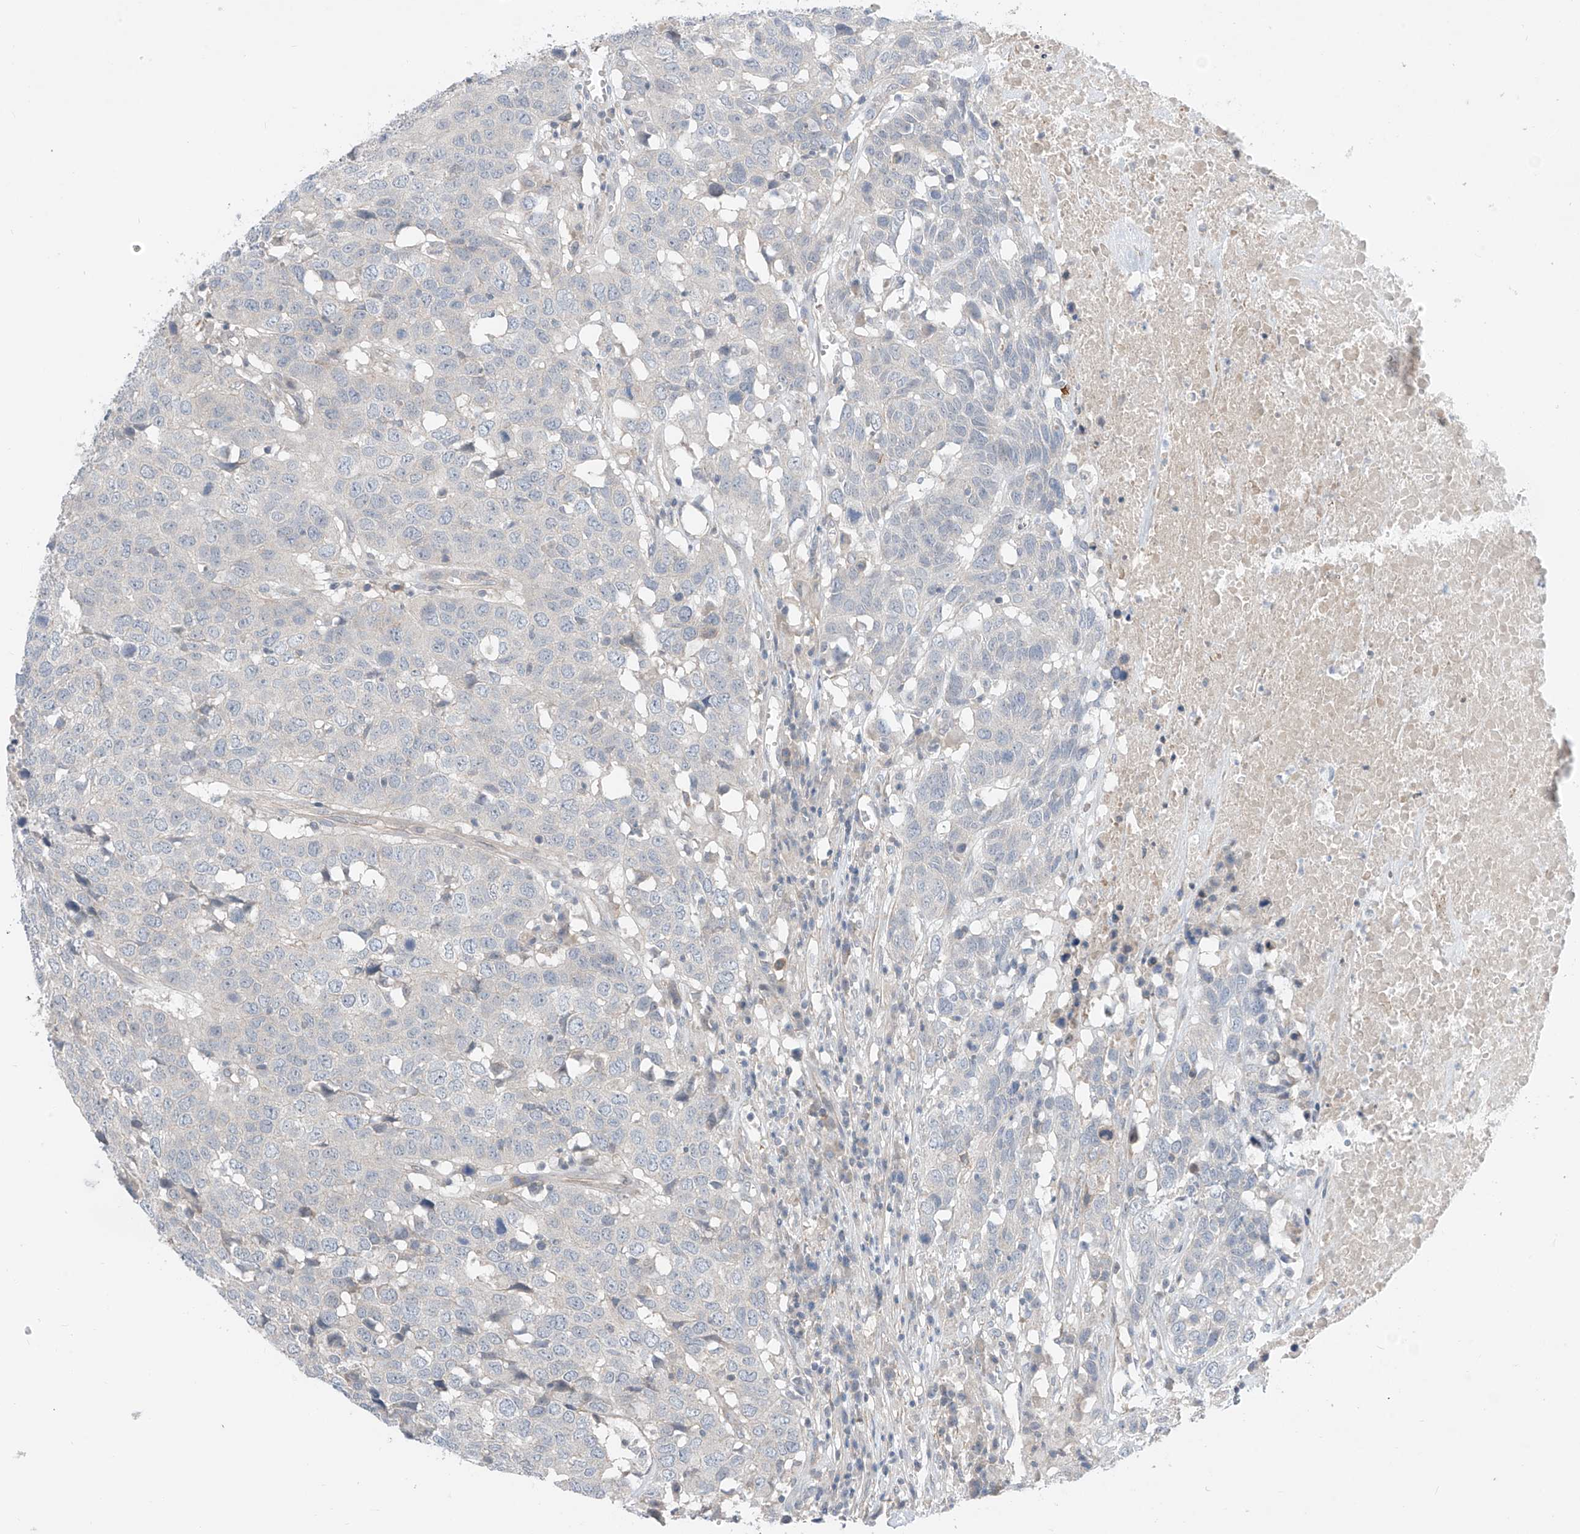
{"staining": {"intensity": "negative", "quantity": "none", "location": "none"}, "tissue": "head and neck cancer", "cell_type": "Tumor cells", "image_type": "cancer", "snomed": [{"axis": "morphology", "description": "Squamous cell carcinoma, NOS"}, {"axis": "topography", "description": "Head-Neck"}], "caption": "Protein analysis of head and neck cancer shows no significant positivity in tumor cells. (IHC, brightfield microscopy, high magnification).", "gene": "ABLIM2", "patient": {"sex": "male", "age": 66}}